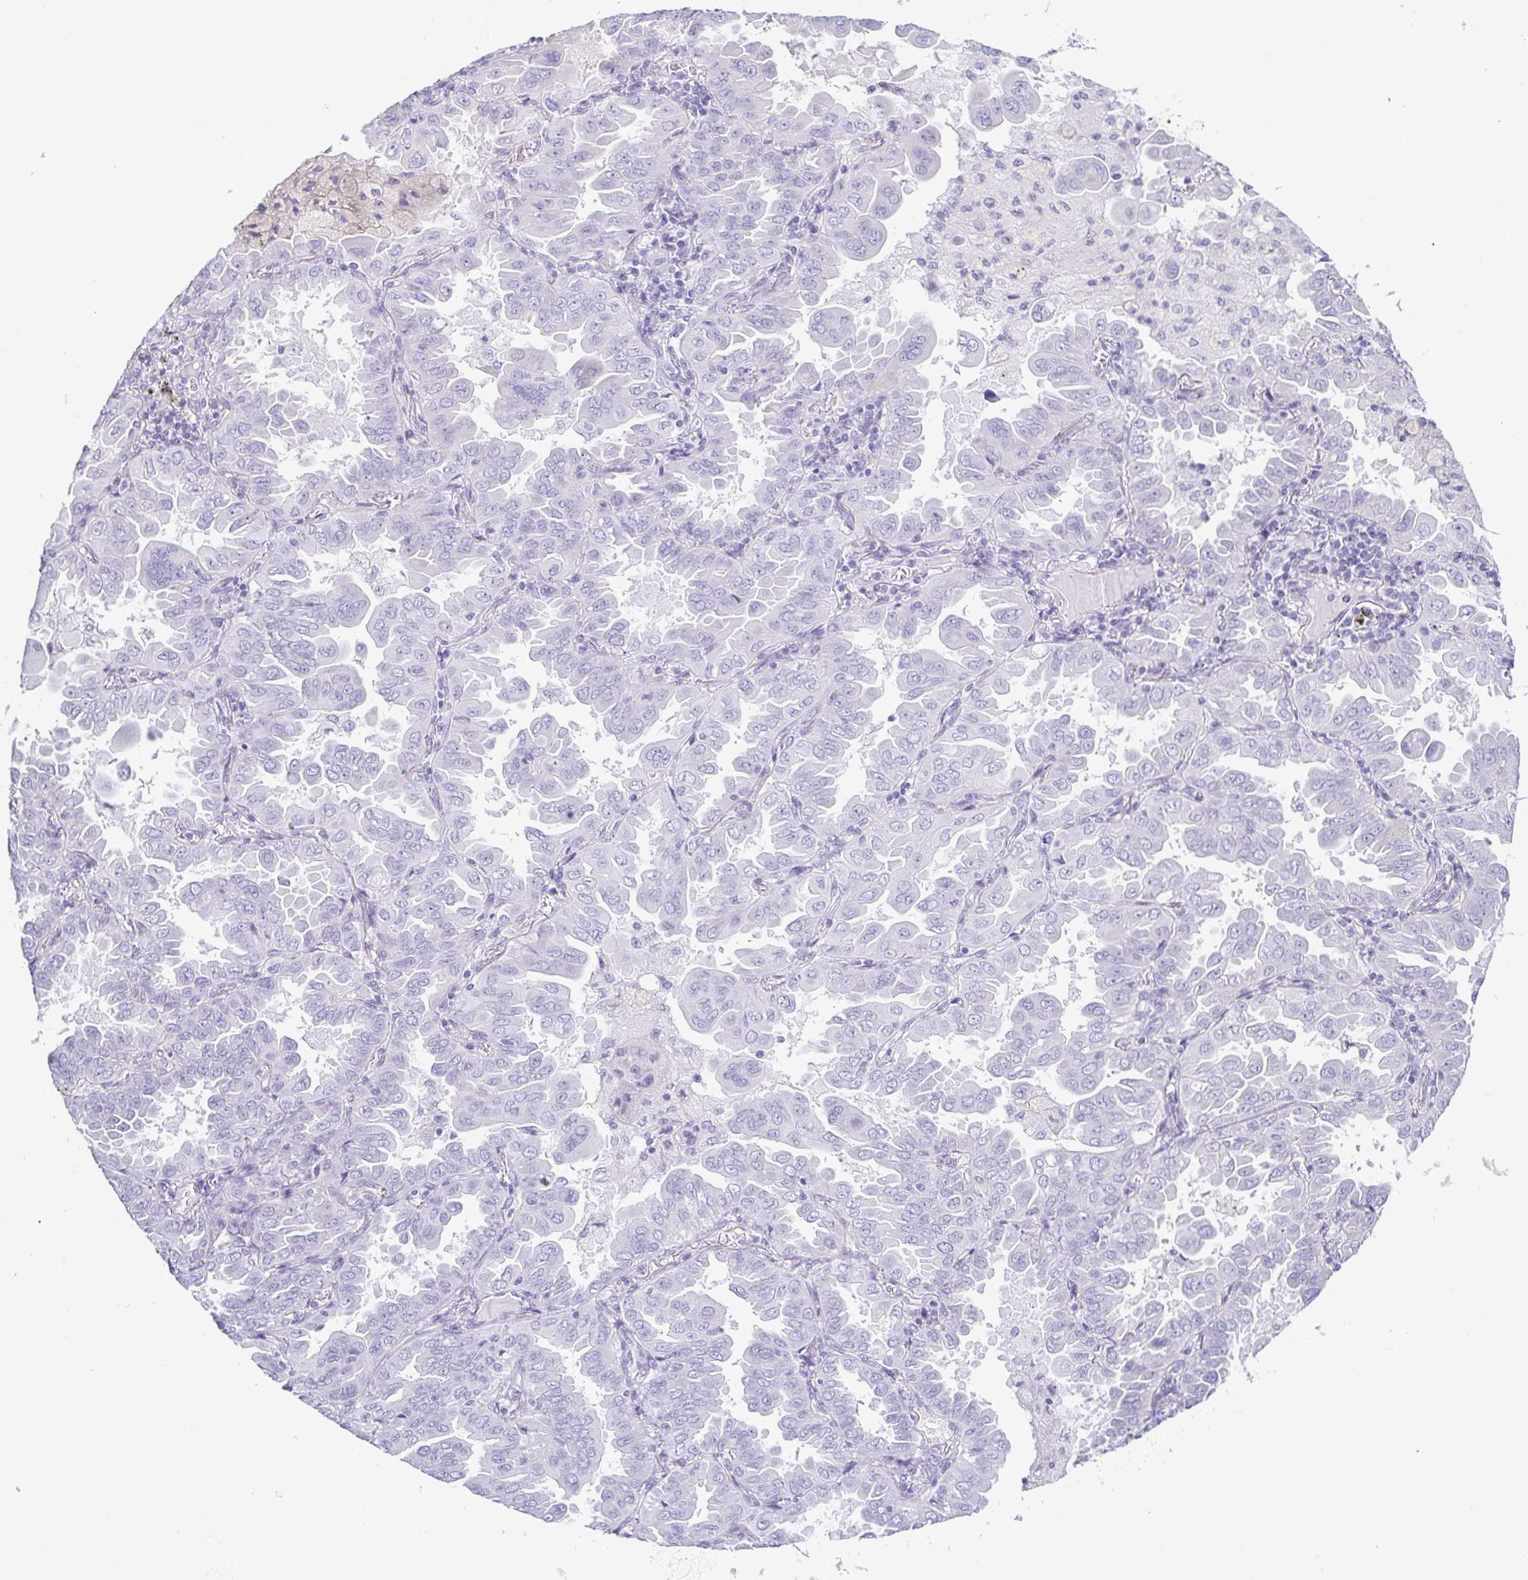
{"staining": {"intensity": "negative", "quantity": "none", "location": "none"}, "tissue": "lung cancer", "cell_type": "Tumor cells", "image_type": "cancer", "snomed": [{"axis": "morphology", "description": "Adenocarcinoma, NOS"}, {"axis": "topography", "description": "Lung"}], "caption": "This is an immunohistochemistry (IHC) micrograph of lung cancer. There is no expression in tumor cells.", "gene": "PRR27", "patient": {"sex": "male", "age": 64}}